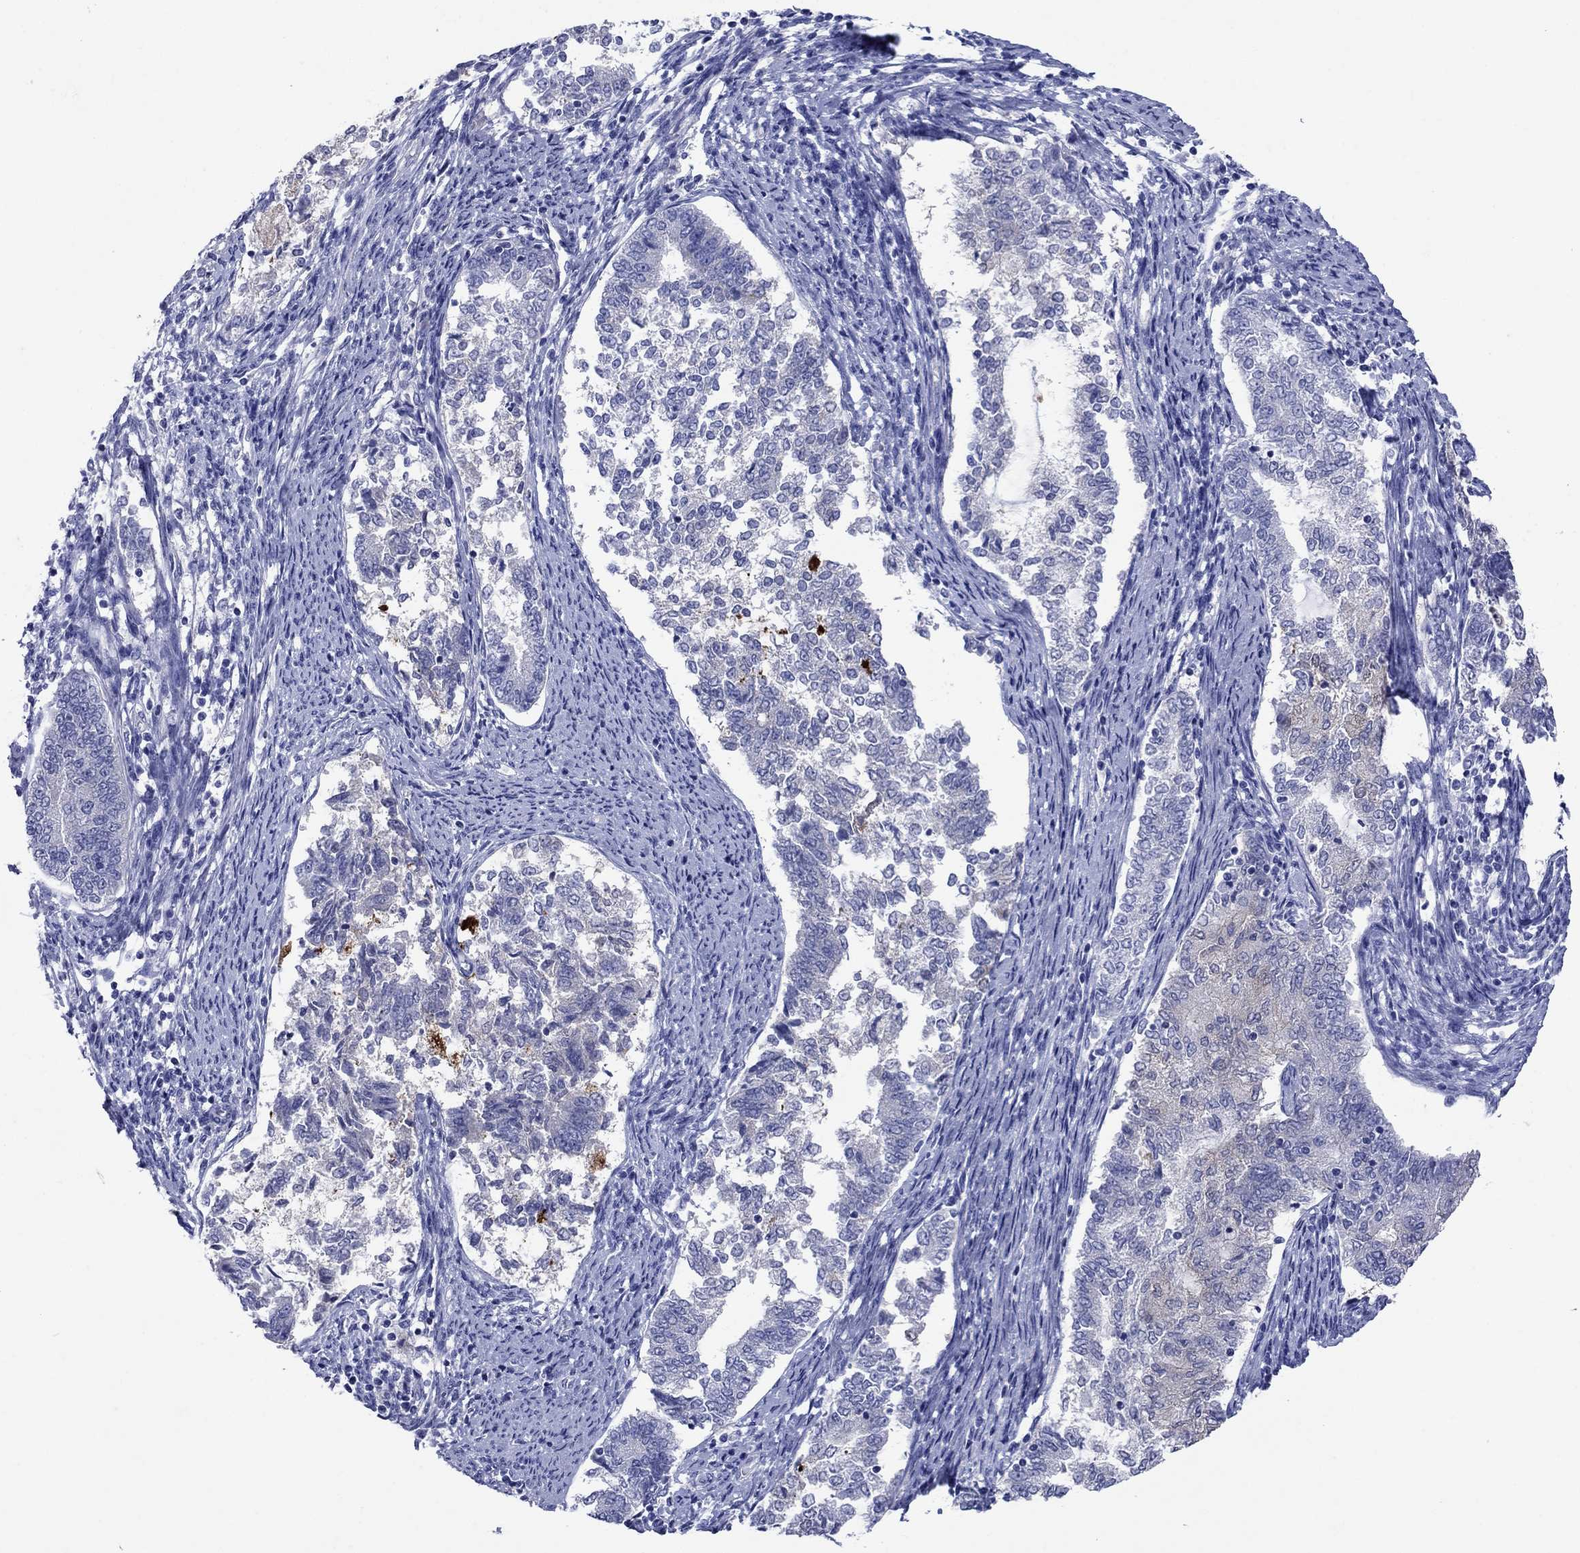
{"staining": {"intensity": "negative", "quantity": "none", "location": "none"}, "tissue": "endometrial cancer", "cell_type": "Tumor cells", "image_type": "cancer", "snomed": [{"axis": "morphology", "description": "Adenocarcinoma, NOS"}, {"axis": "topography", "description": "Endometrium"}], "caption": "Image shows no significant protein staining in tumor cells of endometrial cancer.", "gene": "SULT2B1", "patient": {"sex": "female", "age": 65}}